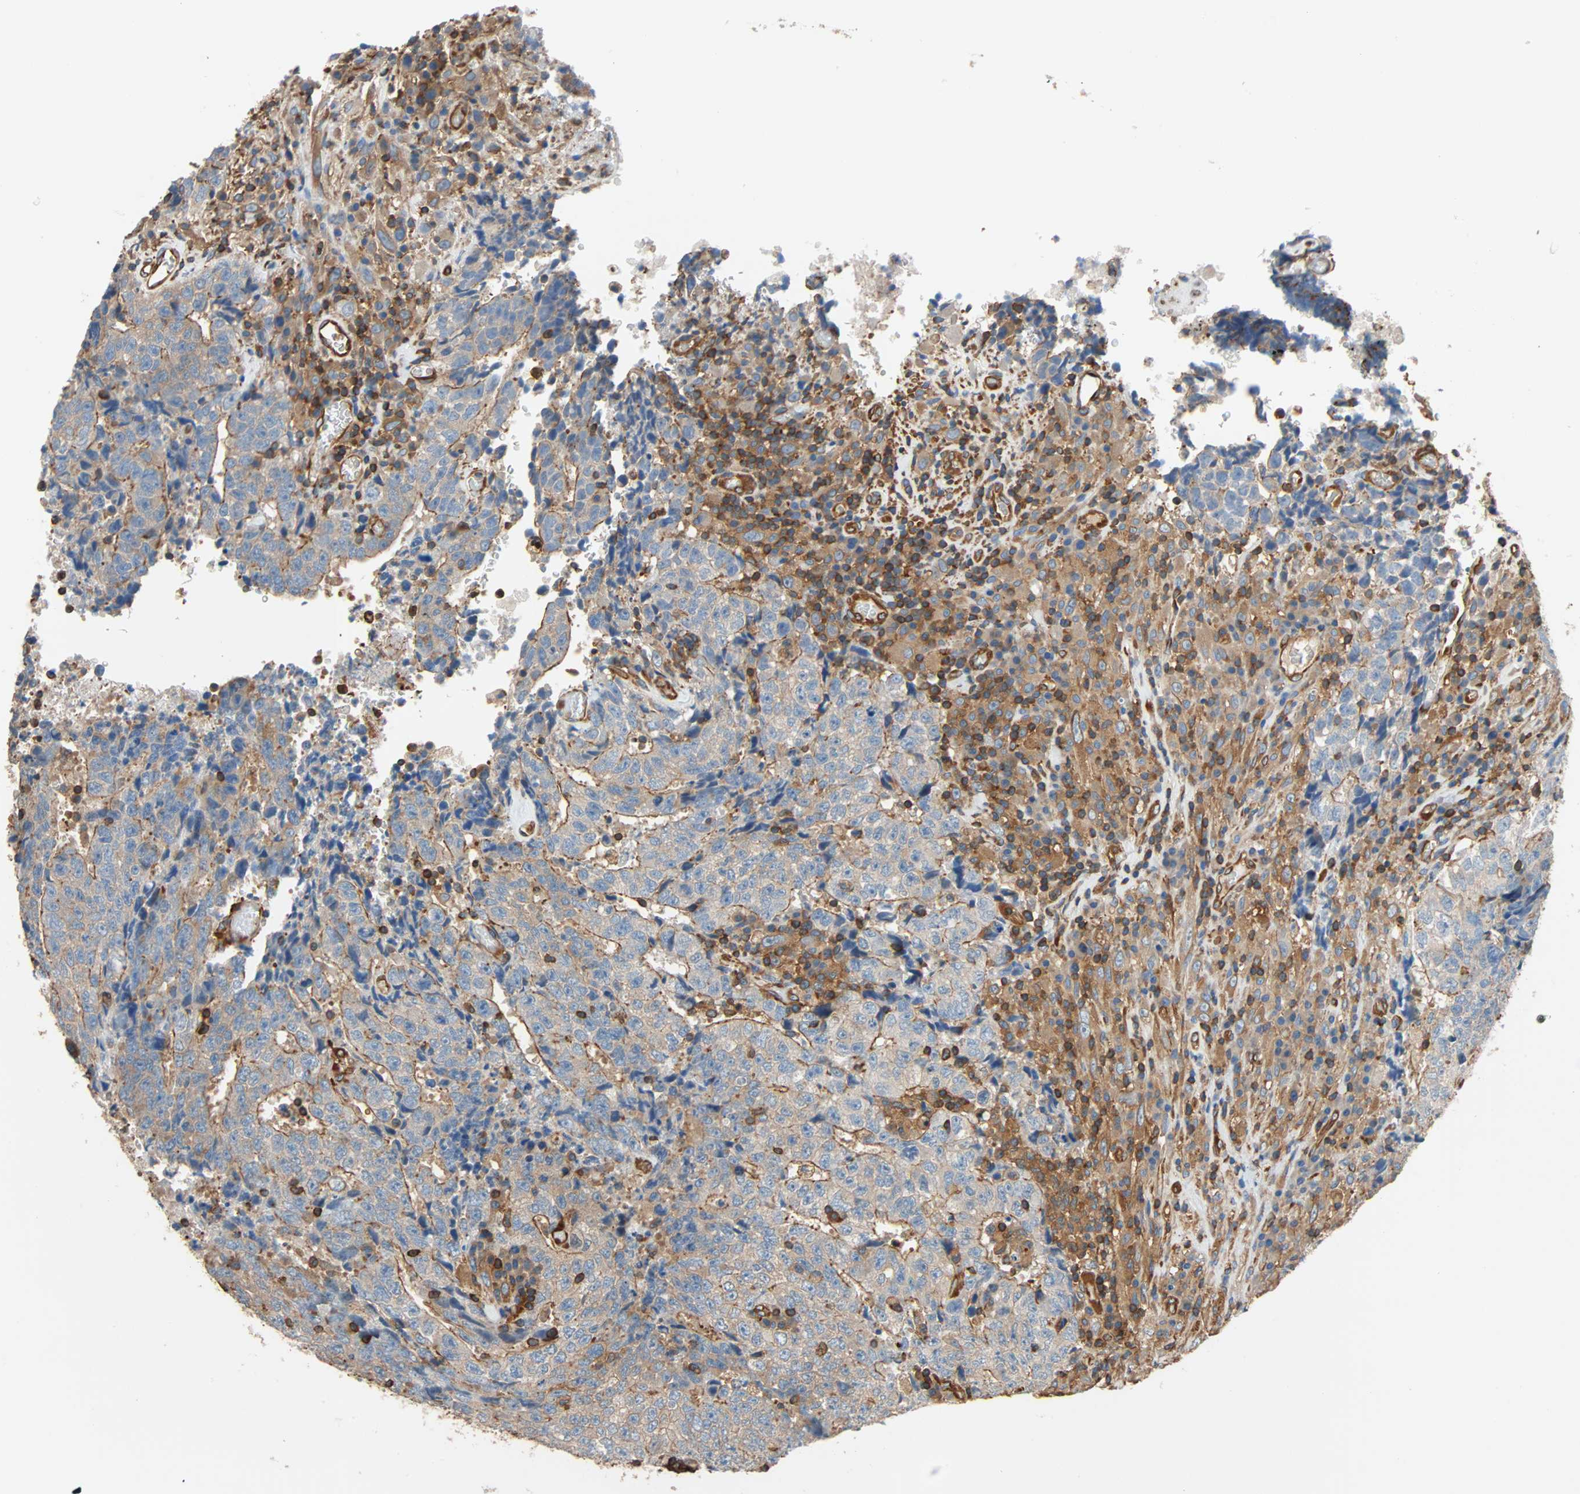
{"staining": {"intensity": "moderate", "quantity": "<25%", "location": "cytoplasmic/membranous"}, "tissue": "testis cancer", "cell_type": "Tumor cells", "image_type": "cancer", "snomed": [{"axis": "morphology", "description": "Necrosis, NOS"}, {"axis": "morphology", "description": "Carcinoma, Embryonal, NOS"}, {"axis": "topography", "description": "Testis"}], "caption": "There is low levels of moderate cytoplasmic/membranous expression in tumor cells of testis cancer, as demonstrated by immunohistochemical staining (brown color).", "gene": "GALNT10", "patient": {"sex": "male", "age": 19}}